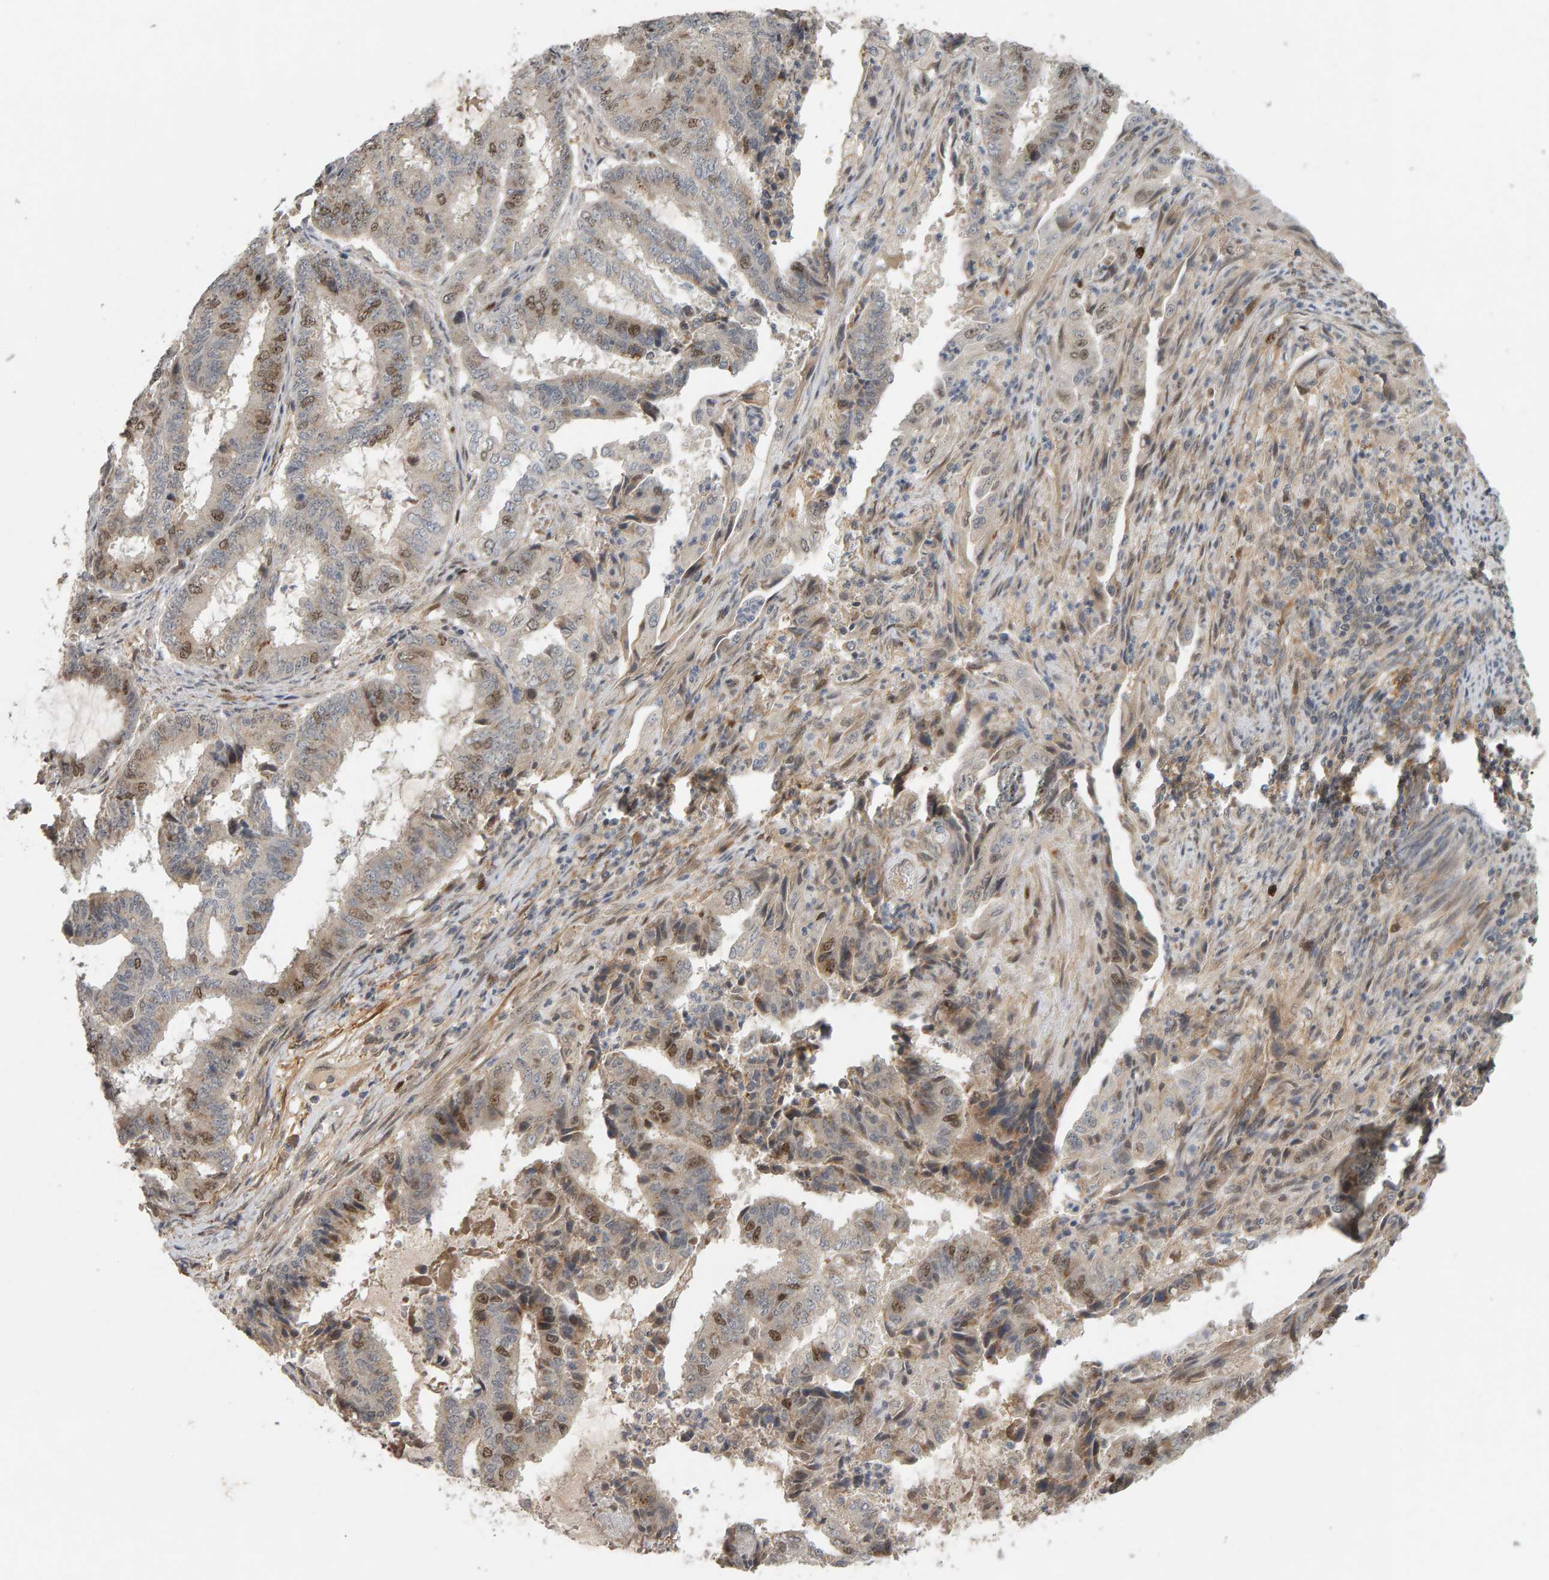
{"staining": {"intensity": "moderate", "quantity": "25%-75%", "location": "nuclear"}, "tissue": "endometrial cancer", "cell_type": "Tumor cells", "image_type": "cancer", "snomed": [{"axis": "morphology", "description": "Adenocarcinoma, NOS"}, {"axis": "topography", "description": "Endometrium"}], "caption": "Tumor cells reveal medium levels of moderate nuclear staining in about 25%-75% of cells in human endometrial adenocarcinoma. (IHC, brightfield microscopy, high magnification).", "gene": "CDCA5", "patient": {"sex": "female", "age": 51}}